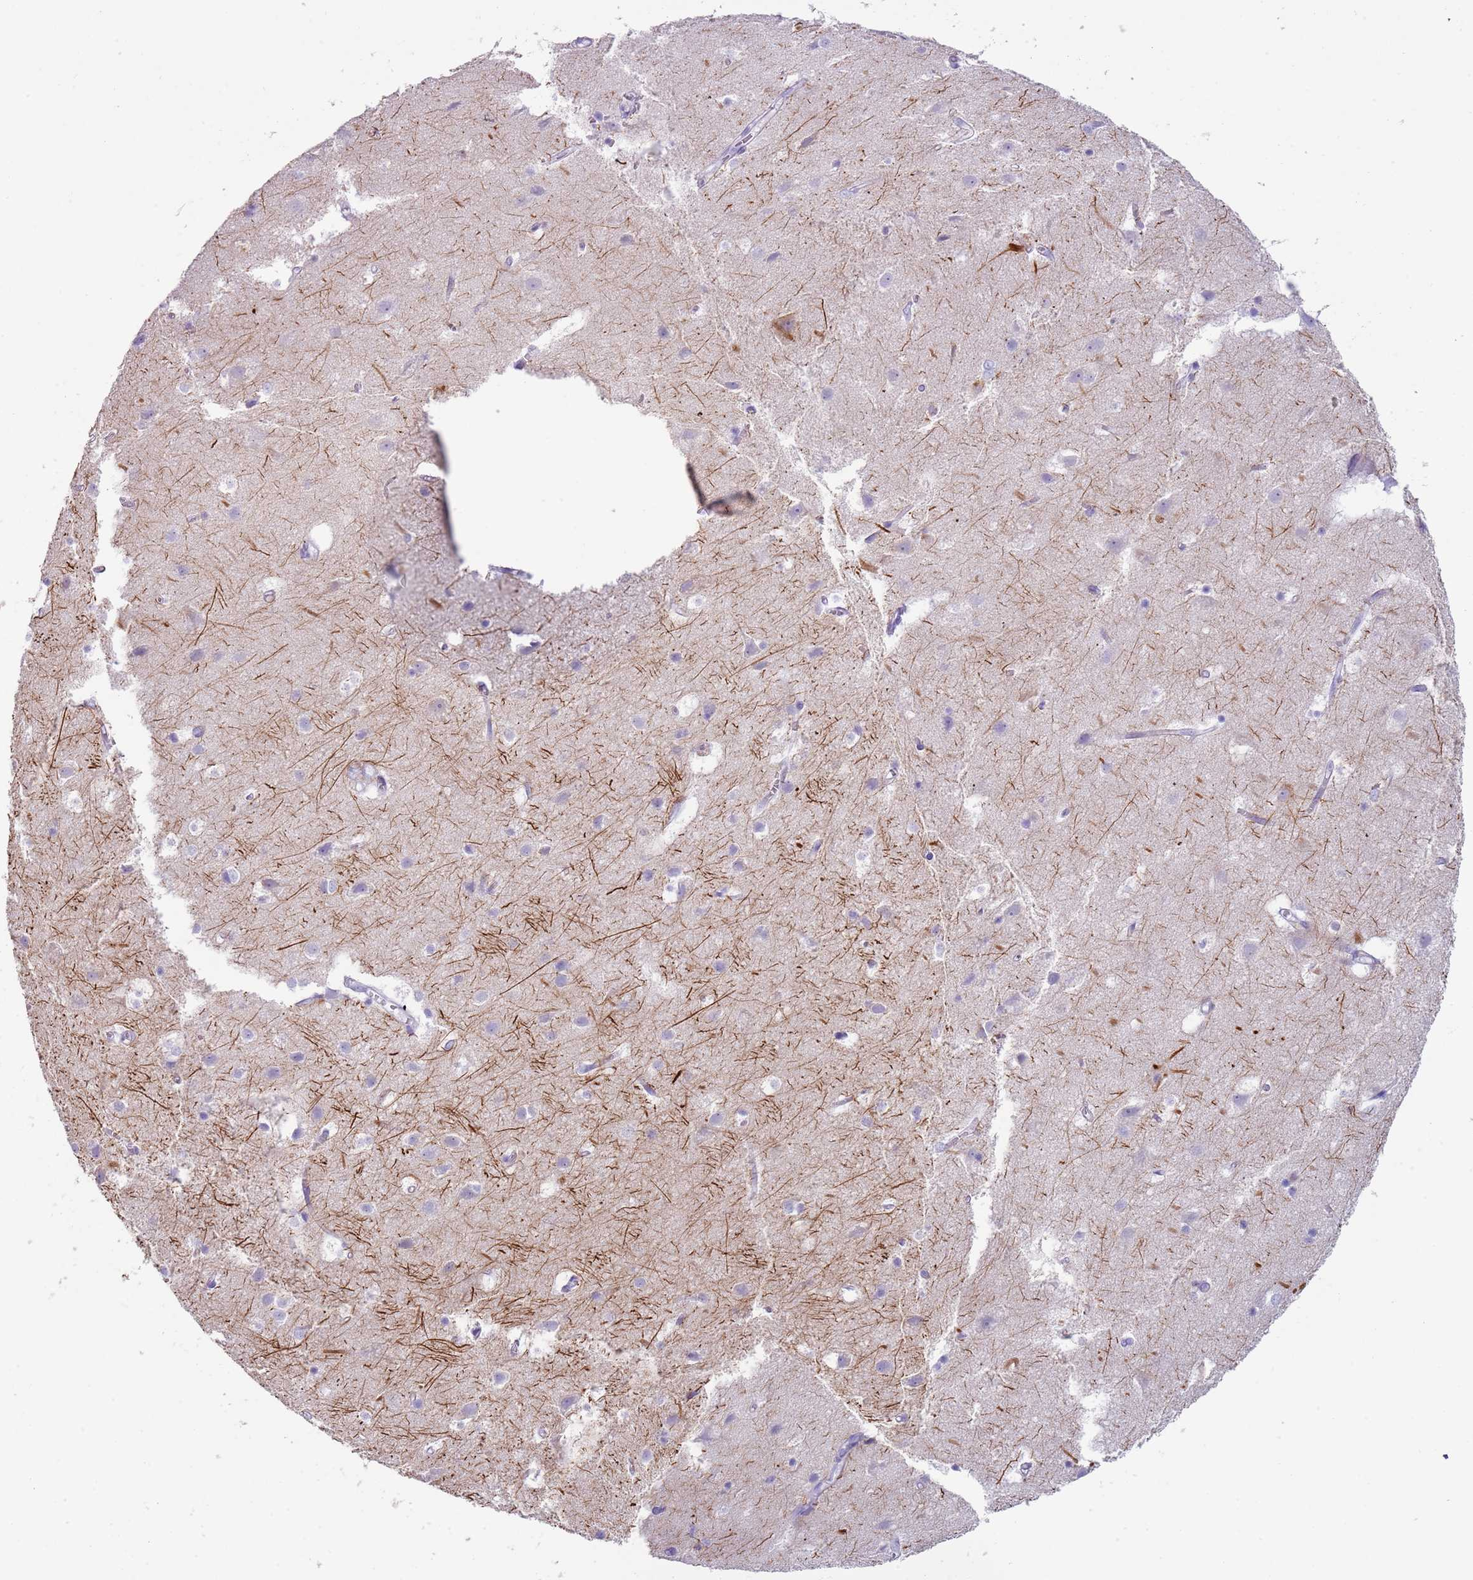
{"staining": {"intensity": "negative", "quantity": "none", "location": "none"}, "tissue": "cerebral cortex", "cell_type": "Endothelial cells", "image_type": "normal", "snomed": [{"axis": "morphology", "description": "Normal tissue, NOS"}, {"axis": "topography", "description": "Cerebral cortex"}], "caption": "DAB immunohistochemical staining of normal cerebral cortex reveals no significant expression in endothelial cells. The staining is performed using DAB (3,3'-diaminobenzidine) brown chromogen with nuclei counter-stained in using hematoxylin.", "gene": "ENSG00000271254", "patient": {"sex": "male", "age": 54}}